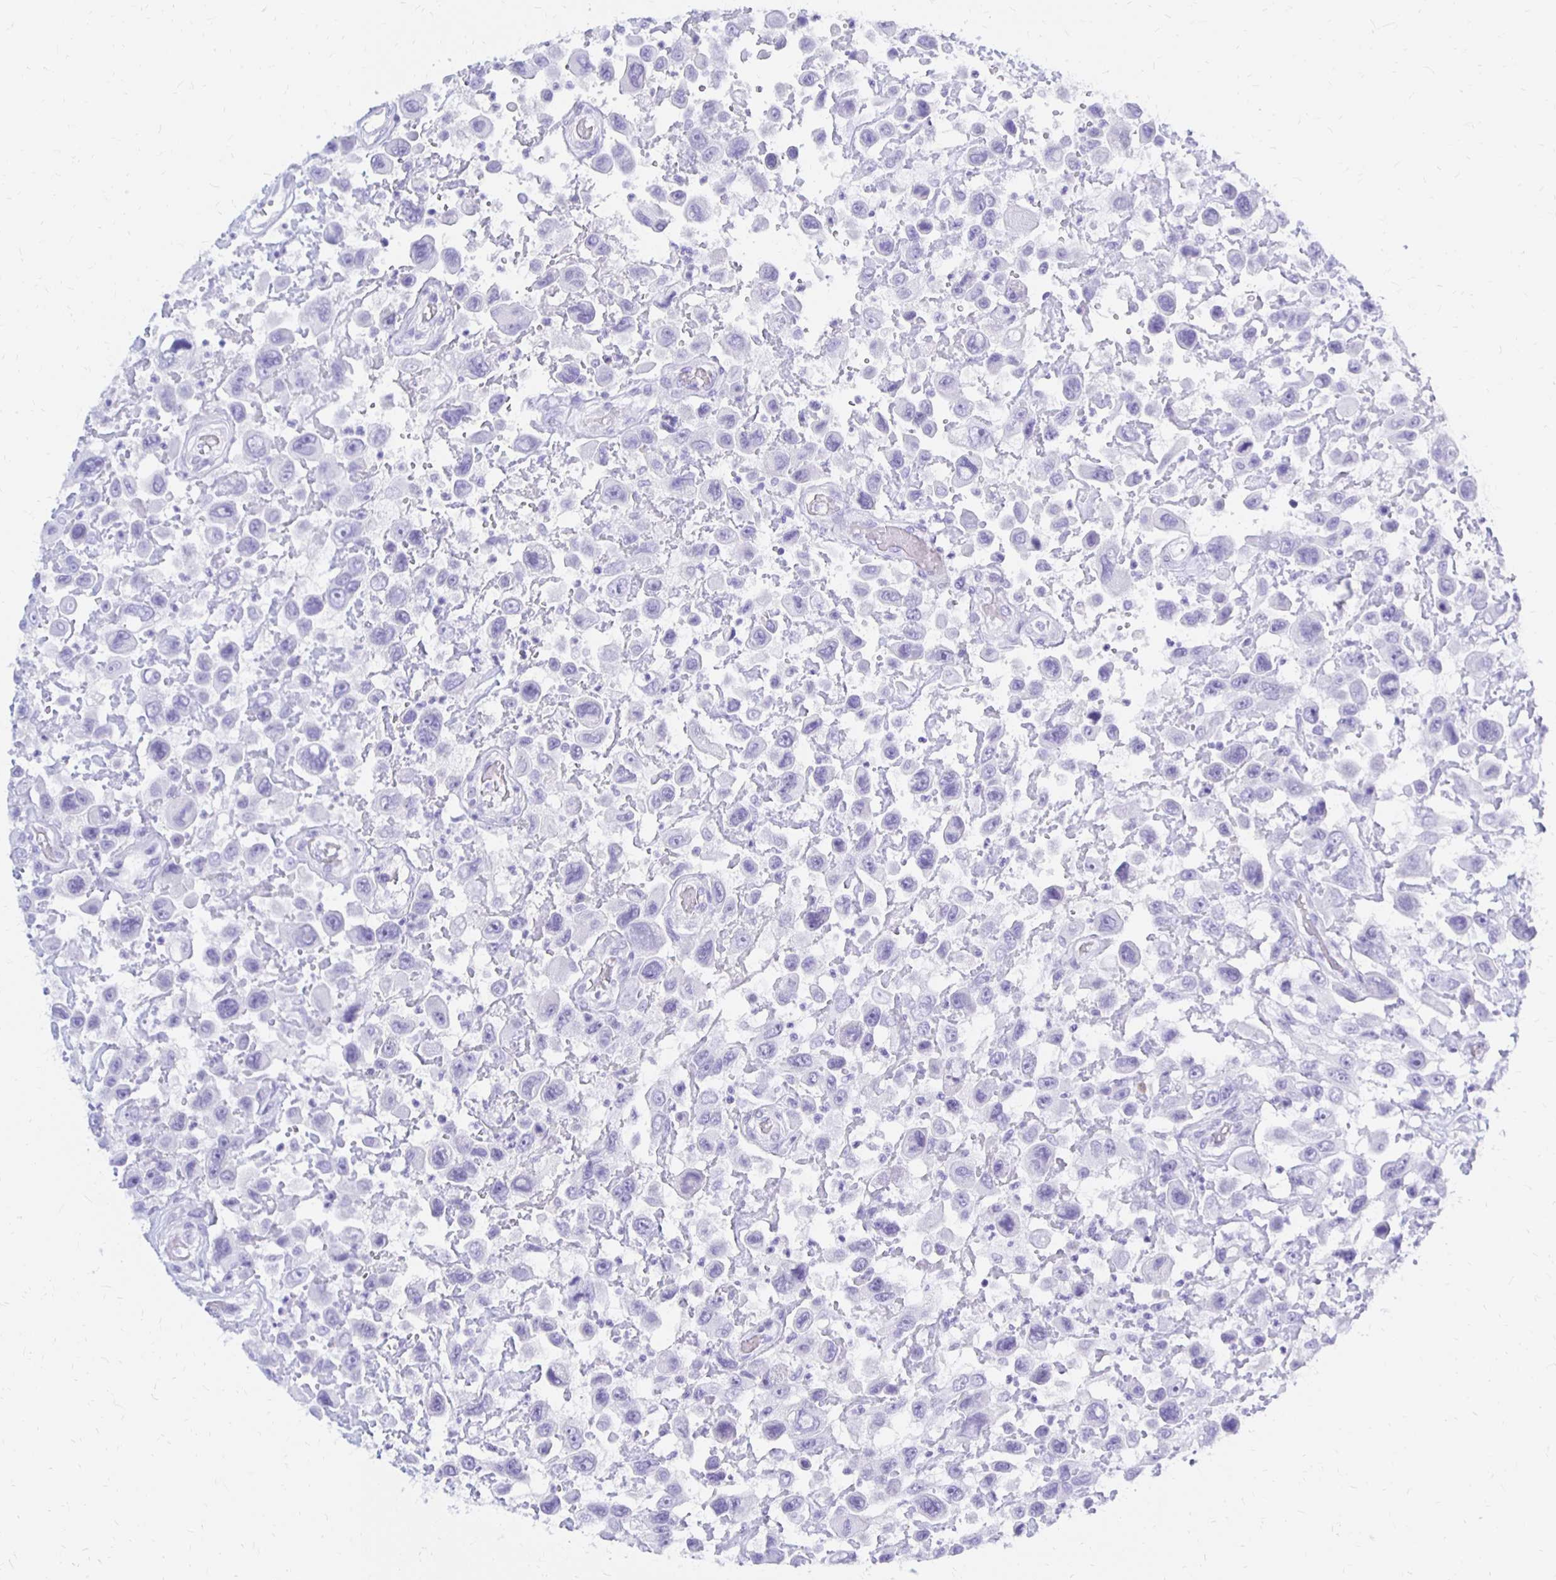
{"staining": {"intensity": "negative", "quantity": "none", "location": "none"}, "tissue": "urothelial cancer", "cell_type": "Tumor cells", "image_type": "cancer", "snomed": [{"axis": "morphology", "description": "Urothelial carcinoma, High grade"}, {"axis": "topography", "description": "Urinary bladder"}], "caption": "An image of human urothelial cancer is negative for staining in tumor cells.", "gene": "FNTB", "patient": {"sex": "male", "age": 53}}